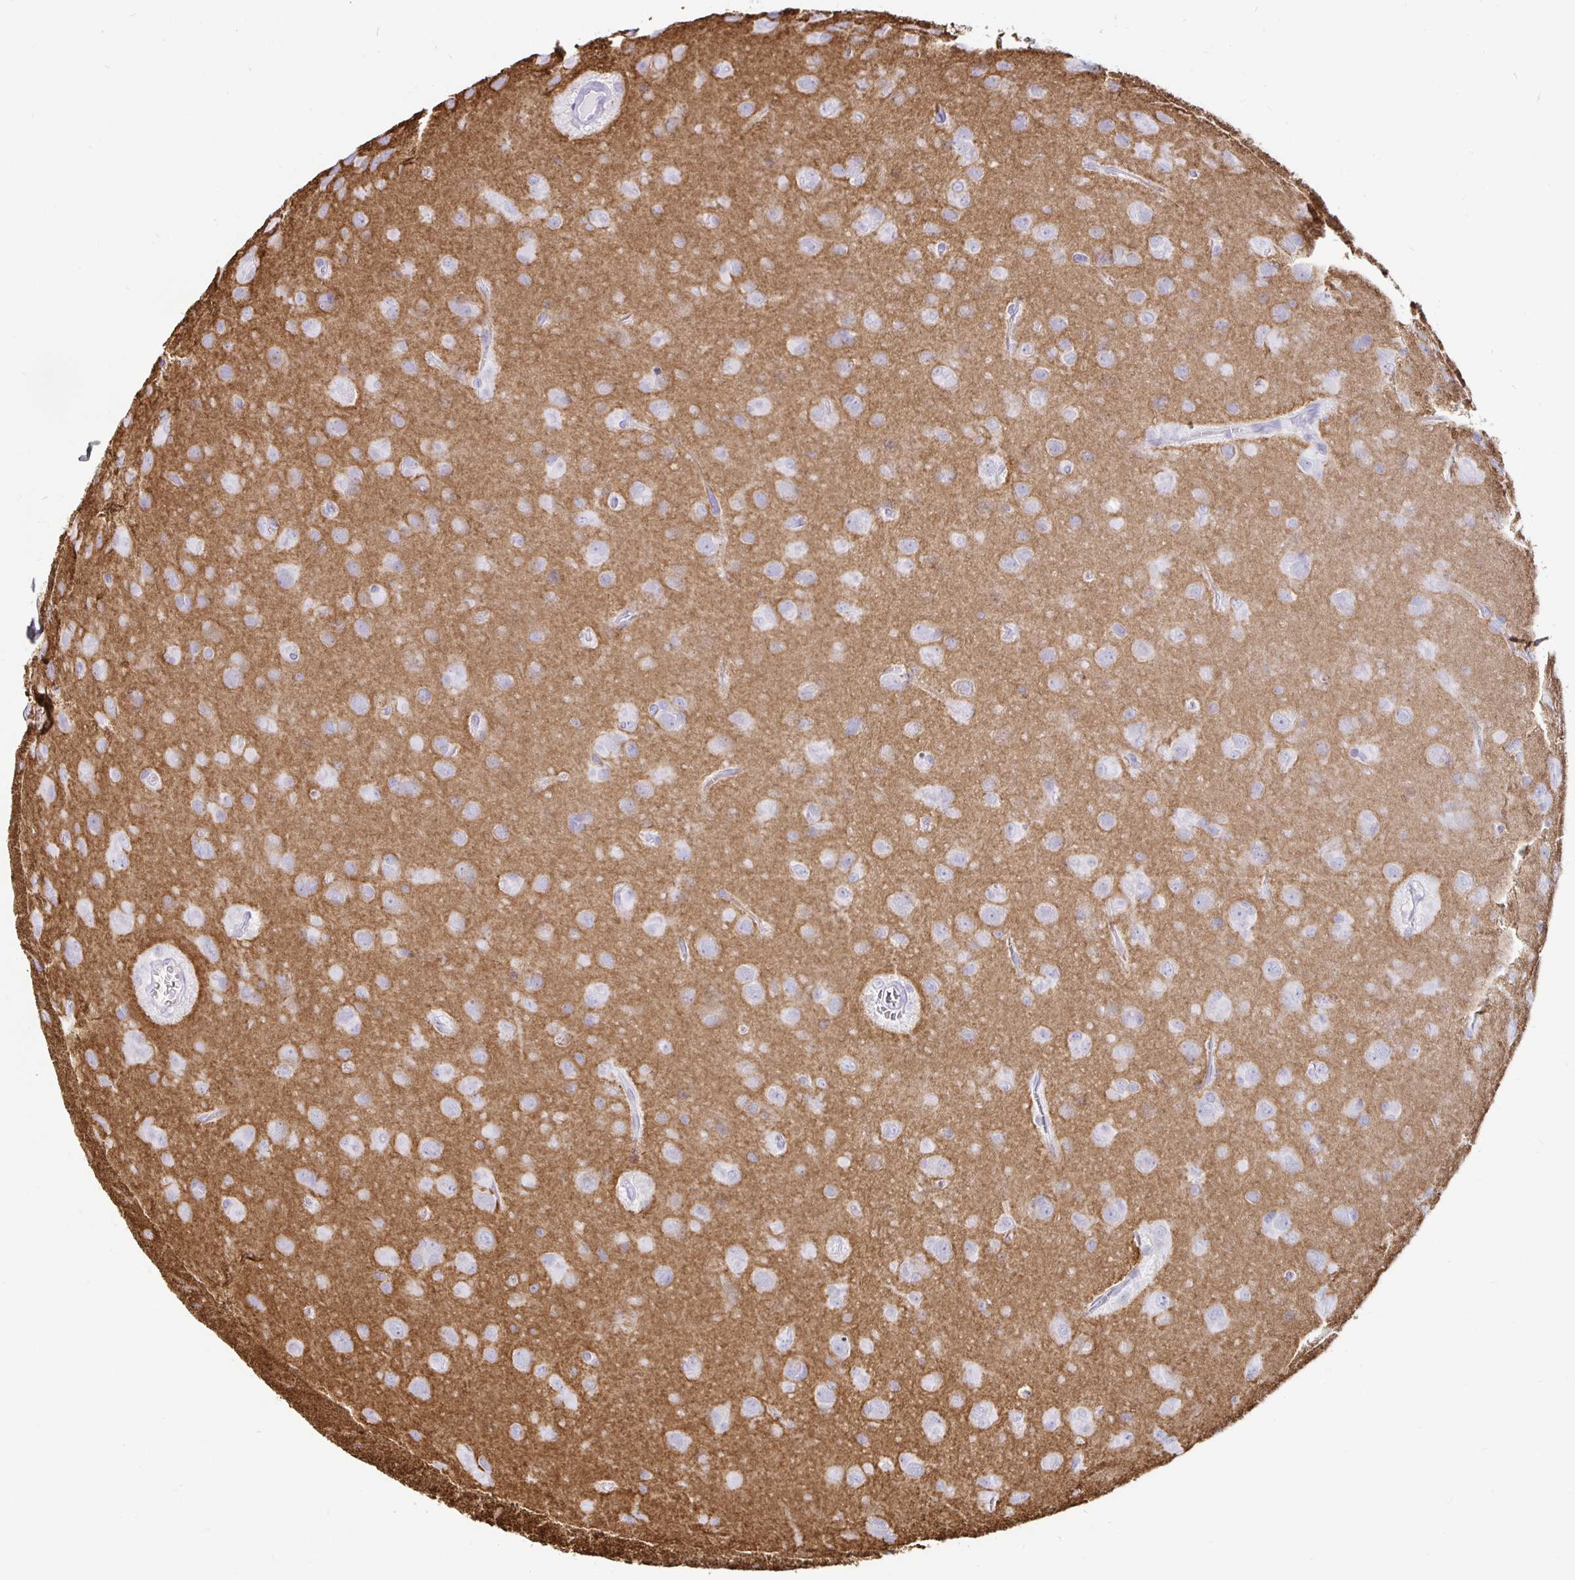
{"staining": {"intensity": "negative", "quantity": "none", "location": "none"}, "tissue": "glioma", "cell_type": "Tumor cells", "image_type": "cancer", "snomed": [{"axis": "morphology", "description": "Glioma, malignant, Low grade"}, {"axis": "topography", "description": "Brain"}], "caption": "This is a histopathology image of immunohistochemistry staining of glioma, which shows no staining in tumor cells.", "gene": "SIRPA", "patient": {"sex": "male", "age": 58}}